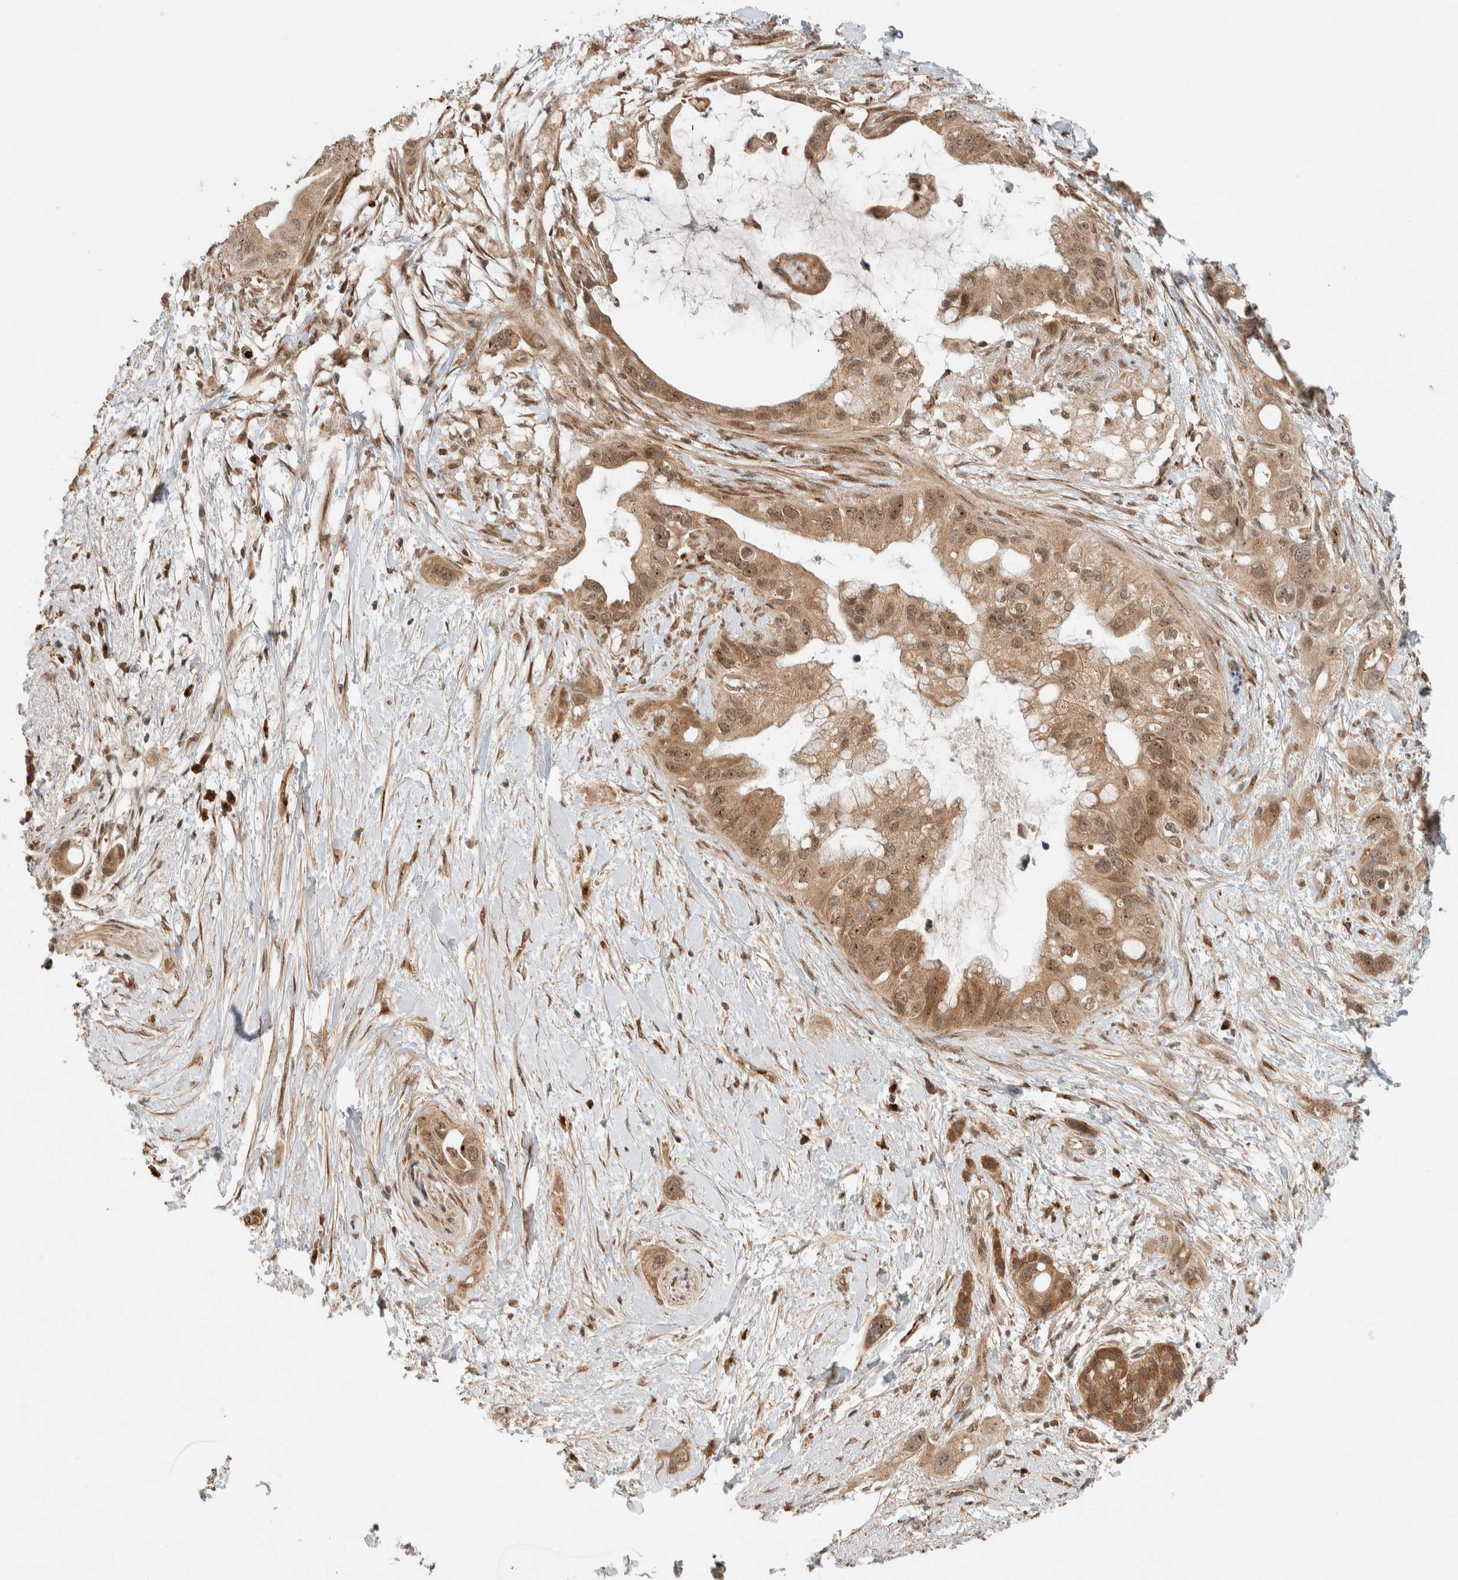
{"staining": {"intensity": "moderate", "quantity": ">75%", "location": "cytoplasmic/membranous,nuclear"}, "tissue": "pancreatic cancer", "cell_type": "Tumor cells", "image_type": "cancer", "snomed": [{"axis": "morphology", "description": "Adenocarcinoma, NOS"}, {"axis": "topography", "description": "Pancreas"}], "caption": "Pancreatic cancer (adenocarcinoma) tissue displays moderate cytoplasmic/membranous and nuclear staining in about >75% of tumor cells, visualized by immunohistochemistry.", "gene": "ZBTB2", "patient": {"sex": "female", "age": 56}}